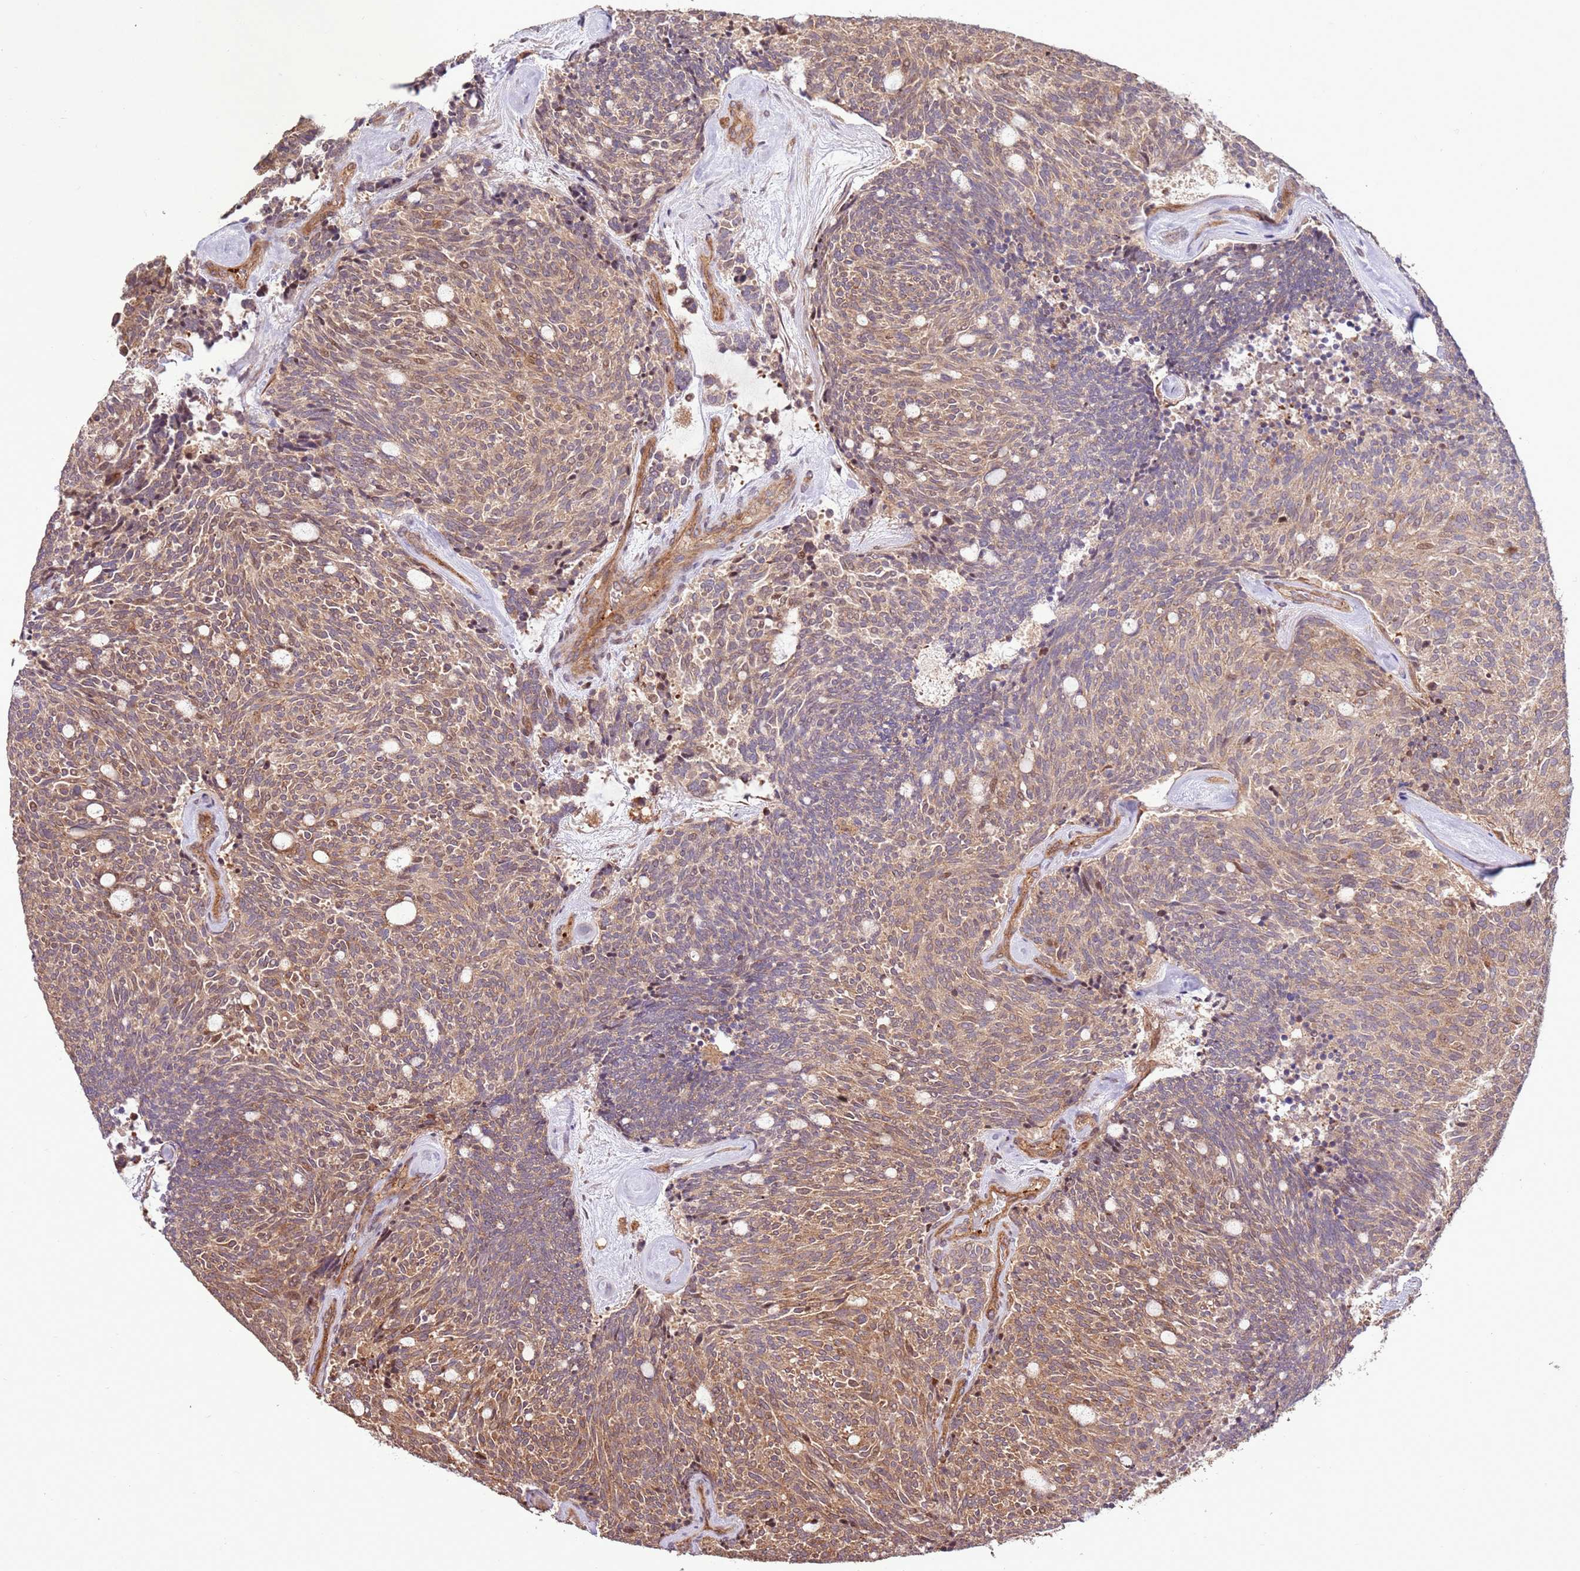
{"staining": {"intensity": "moderate", "quantity": ">75%", "location": "cytoplasmic/membranous"}, "tissue": "carcinoid", "cell_type": "Tumor cells", "image_type": "cancer", "snomed": [{"axis": "morphology", "description": "Carcinoid, malignant, NOS"}, {"axis": "topography", "description": "Pancreas"}], "caption": "Carcinoid tissue reveals moderate cytoplasmic/membranous positivity in about >75% of tumor cells (Stains: DAB (3,3'-diaminobenzidine) in brown, nuclei in blue, Microscopy: brightfield microscopy at high magnification).", "gene": "CCDC112", "patient": {"sex": "female", "age": 54}}